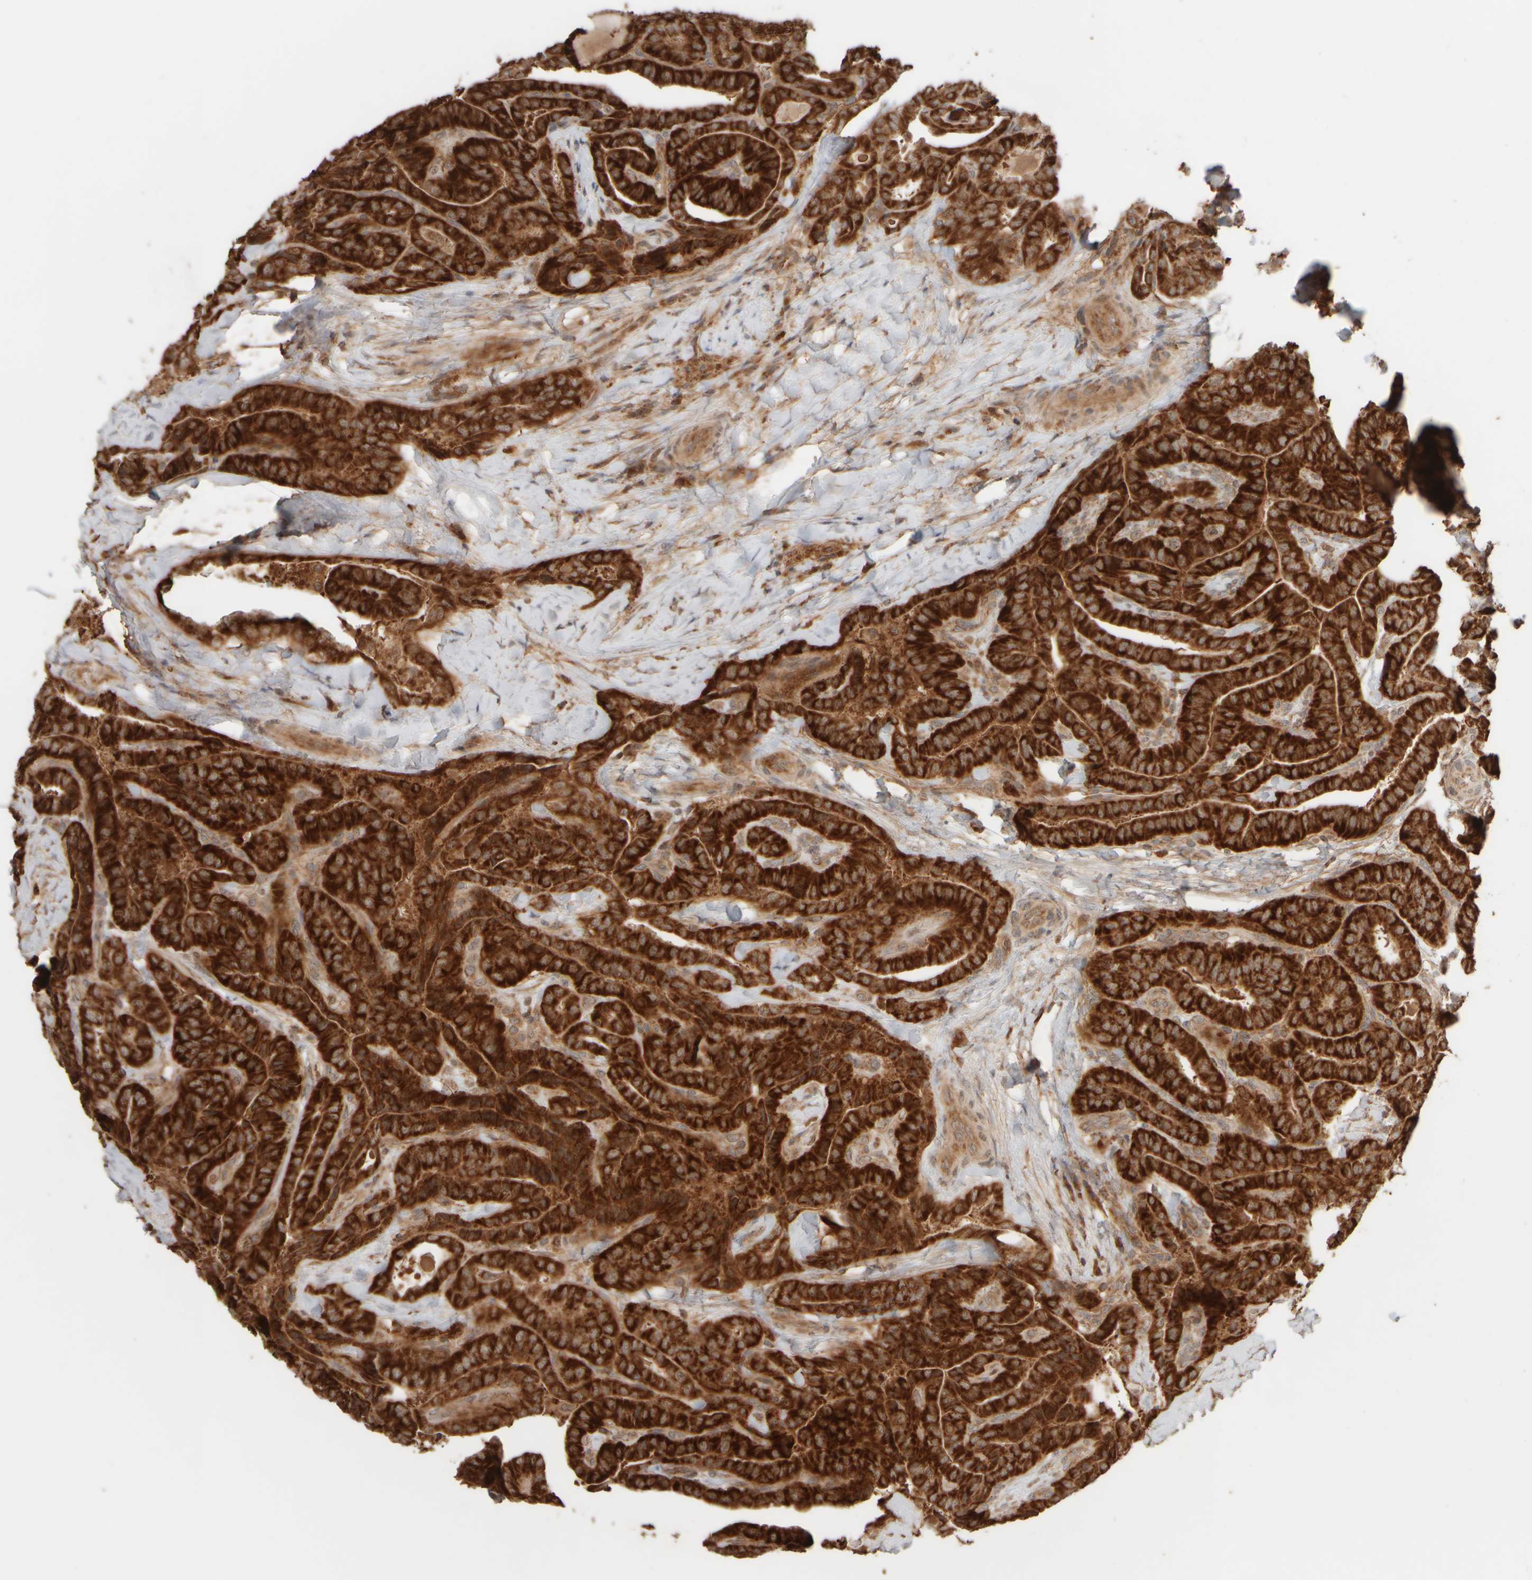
{"staining": {"intensity": "strong", "quantity": ">75%", "location": "cytoplasmic/membranous"}, "tissue": "thyroid cancer", "cell_type": "Tumor cells", "image_type": "cancer", "snomed": [{"axis": "morphology", "description": "Papillary adenocarcinoma, NOS"}, {"axis": "topography", "description": "Thyroid gland"}], "caption": "Protein expression analysis of human thyroid cancer reveals strong cytoplasmic/membranous expression in approximately >75% of tumor cells.", "gene": "EIF2B3", "patient": {"sex": "male", "age": 77}}